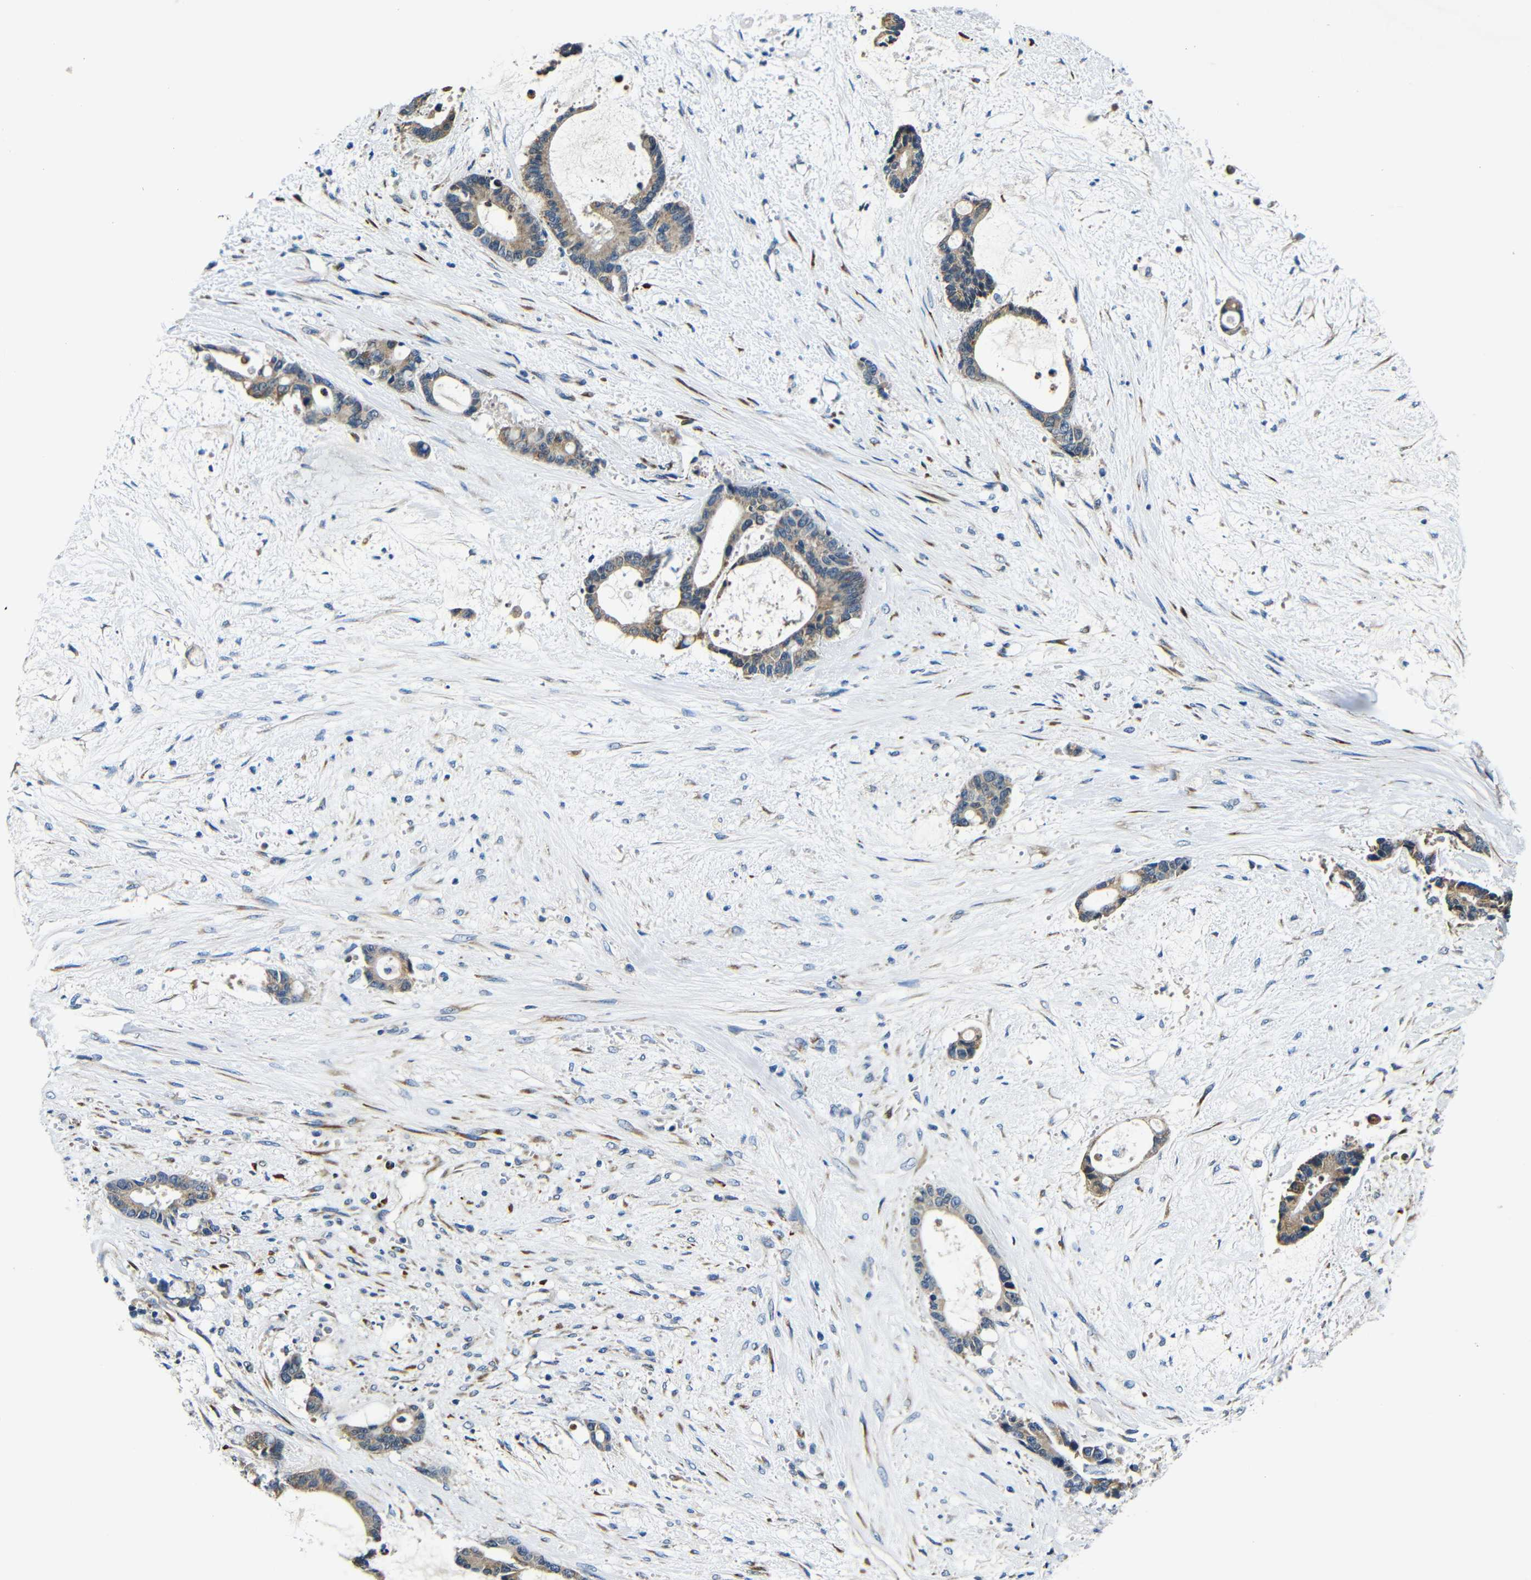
{"staining": {"intensity": "moderate", "quantity": ">75%", "location": "cytoplasmic/membranous"}, "tissue": "liver cancer", "cell_type": "Tumor cells", "image_type": "cancer", "snomed": [{"axis": "morphology", "description": "Normal tissue, NOS"}, {"axis": "morphology", "description": "Cholangiocarcinoma"}, {"axis": "topography", "description": "Liver"}, {"axis": "topography", "description": "Peripheral nerve tissue"}], "caption": "Human liver cancer (cholangiocarcinoma) stained with a protein marker reveals moderate staining in tumor cells.", "gene": "FKBP14", "patient": {"sex": "female", "age": 73}}